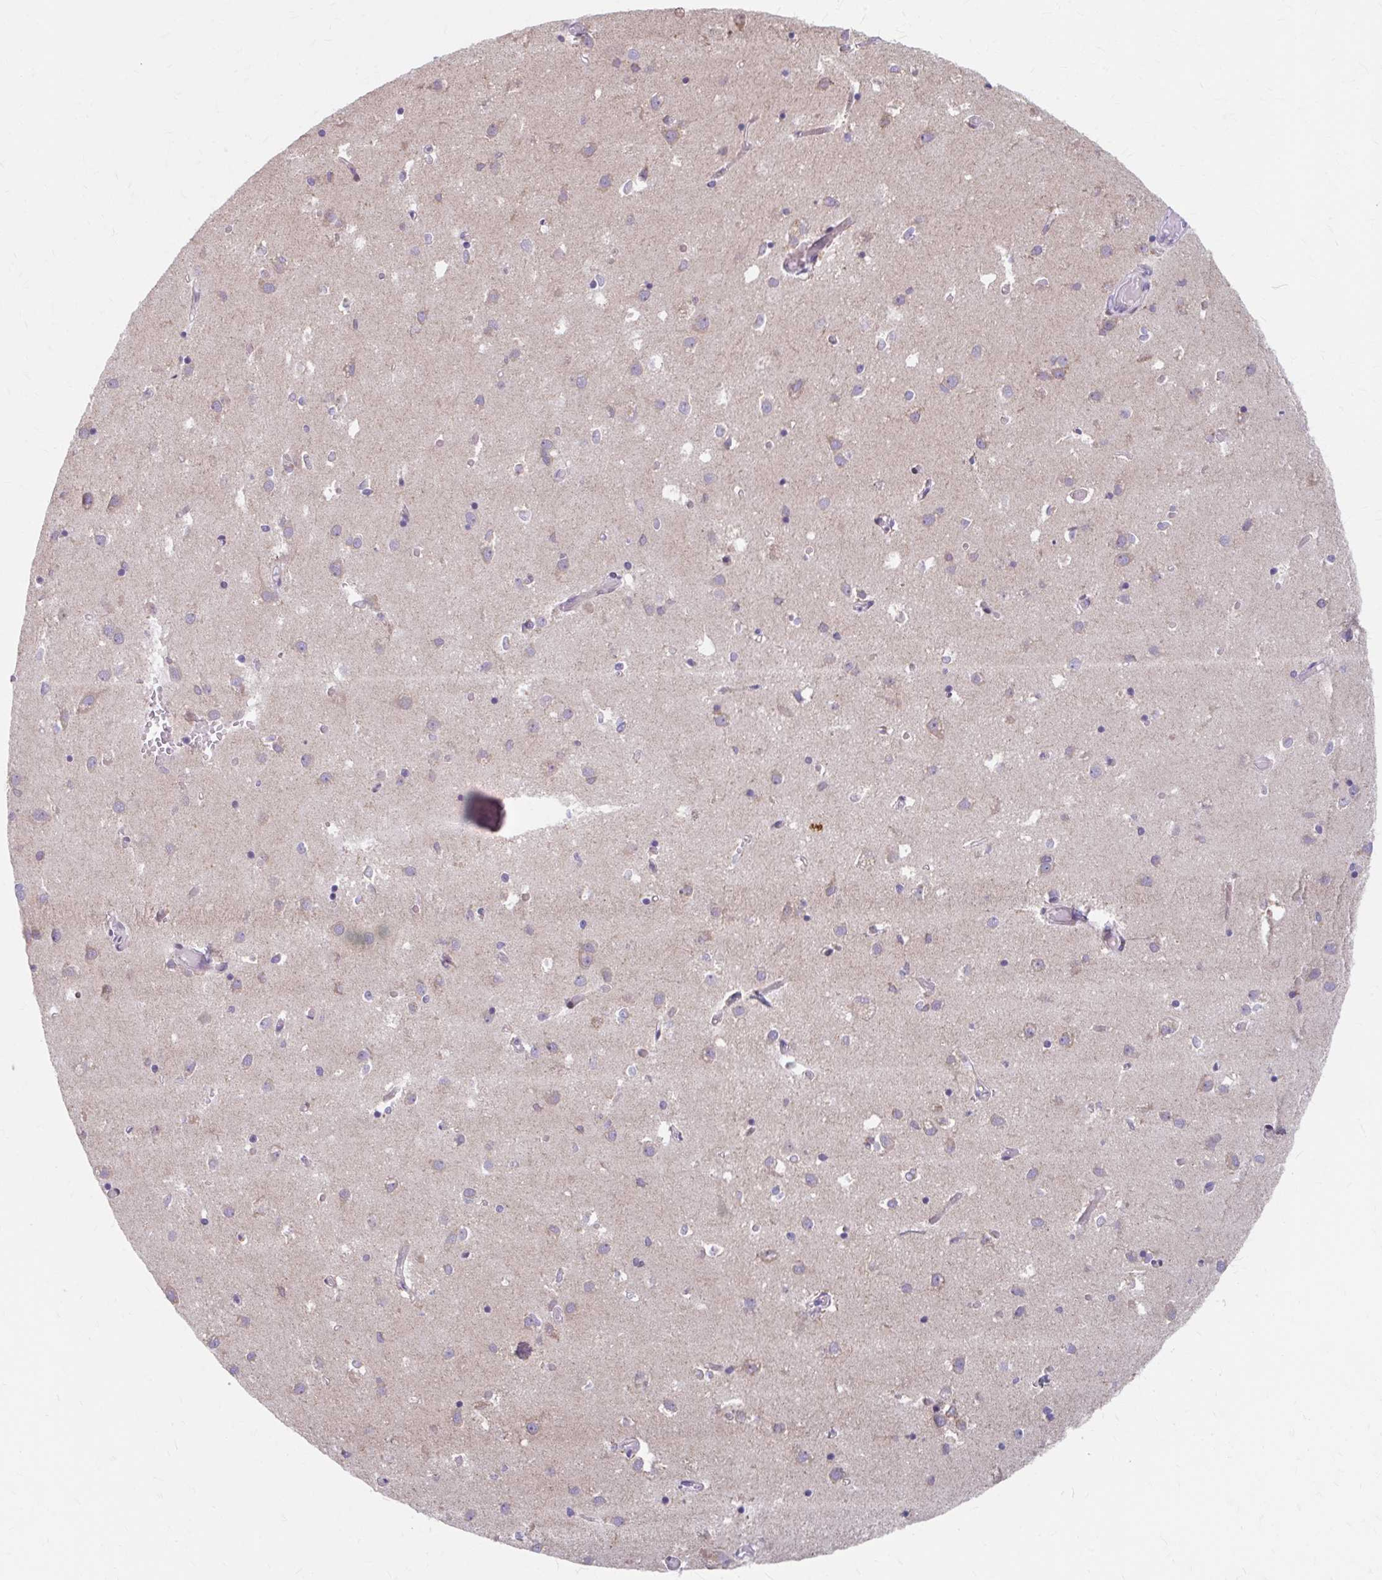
{"staining": {"intensity": "weak", "quantity": "<25%", "location": "cytoplasmic/membranous"}, "tissue": "caudate", "cell_type": "Glial cells", "image_type": "normal", "snomed": [{"axis": "morphology", "description": "Normal tissue, NOS"}, {"axis": "topography", "description": "Lateral ventricle wall"}], "caption": "Caudate stained for a protein using immunohistochemistry (IHC) displays no expression glial cells.", "gene": "BEAN1", "patient": {"sex": "male", "age": 70}}